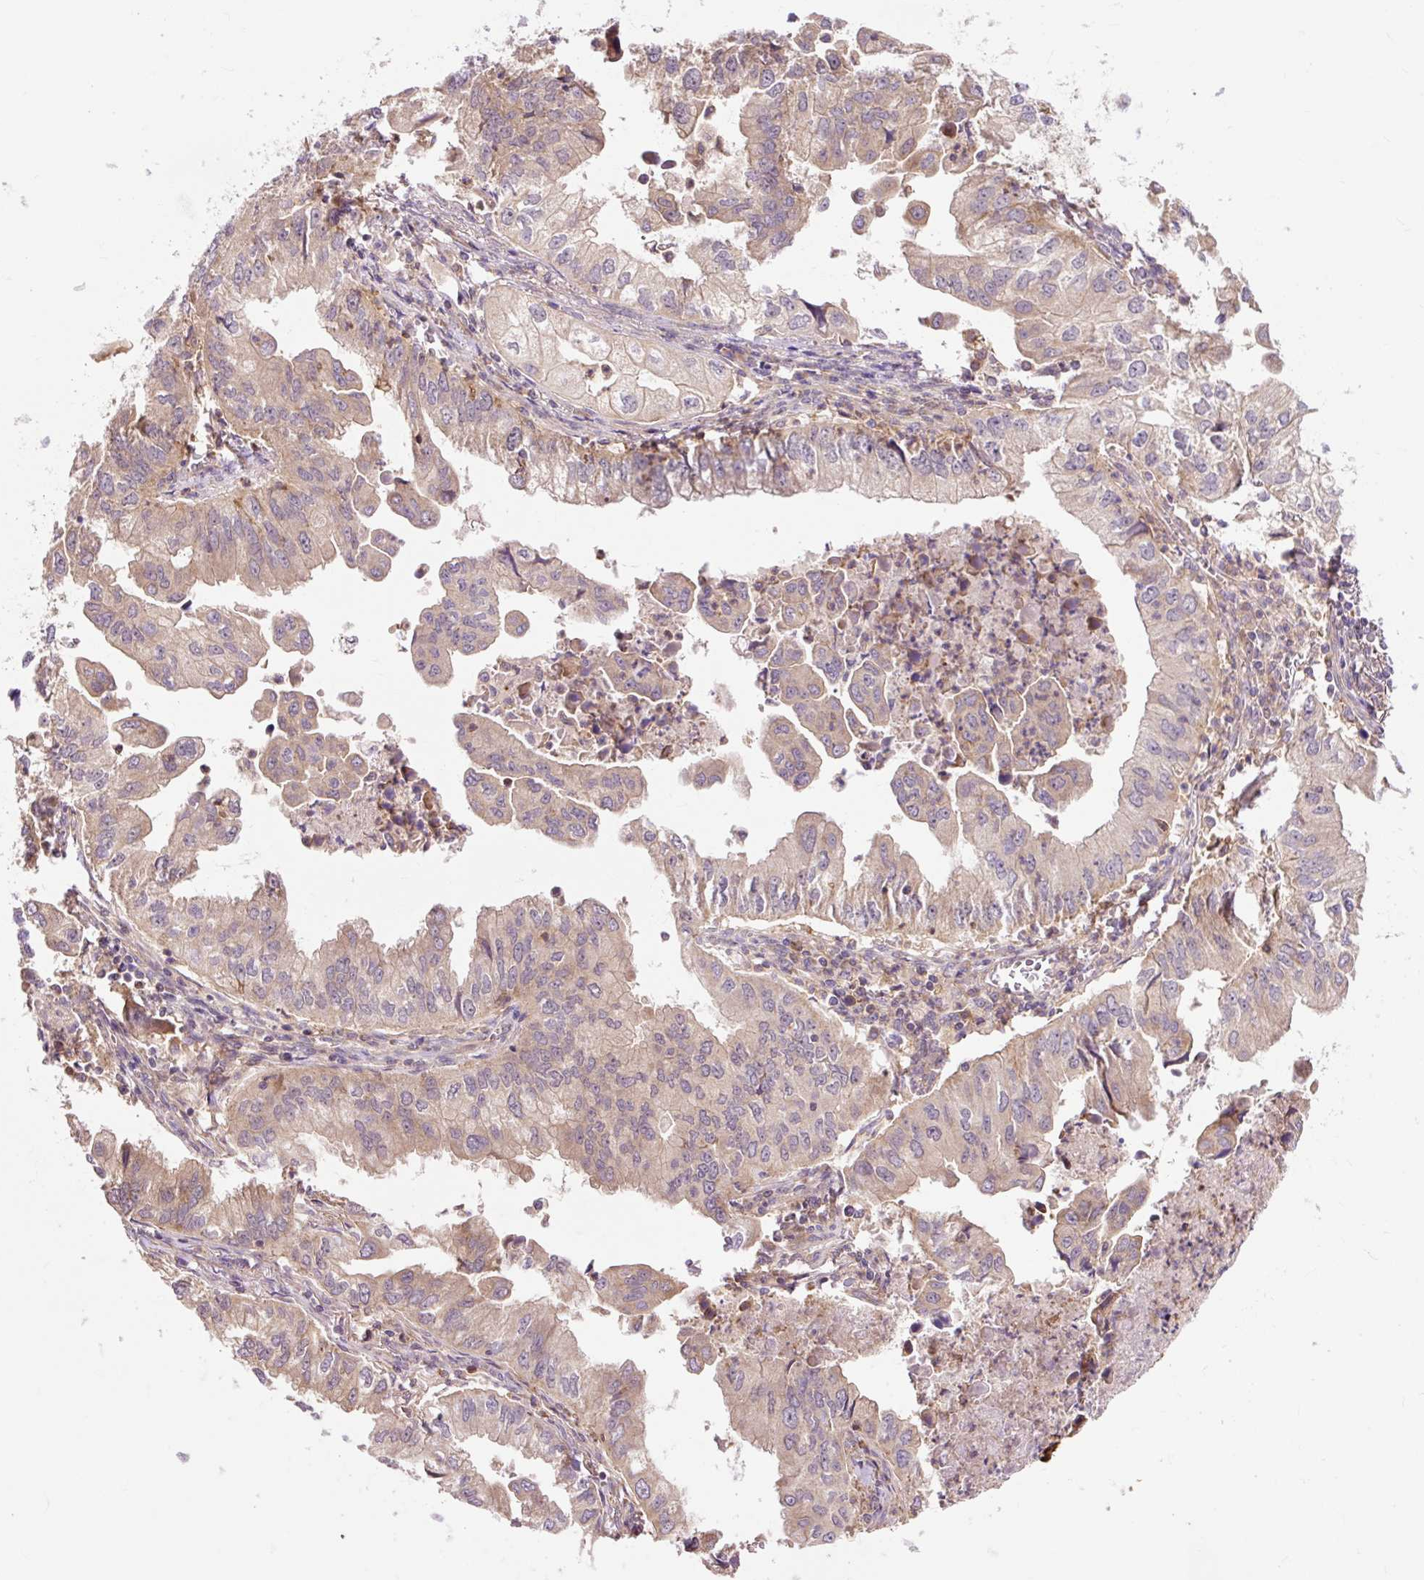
{"staining": {"intensity": "weak", "quantity": ">75%", "location": "cytoplasmic/membranous"}, "tissue": "lung cancer", "cell_type": "Tumor cells", "image_type": "cancer", "snomed": [{"axis": "morphology", "description": "Adenocarcinoma, NOS"}, {"axis": "topography", "description": "Lung"}], "caption": "Immunohistochemistry (IHC) of human adenocarcinoma (lung) reveals low levels of weak cytoplasmic/membranous staining in approximately >75% of tumor cells.", "gene": "TRIAP1", "patient": {"sex": "male", "age": 48}}